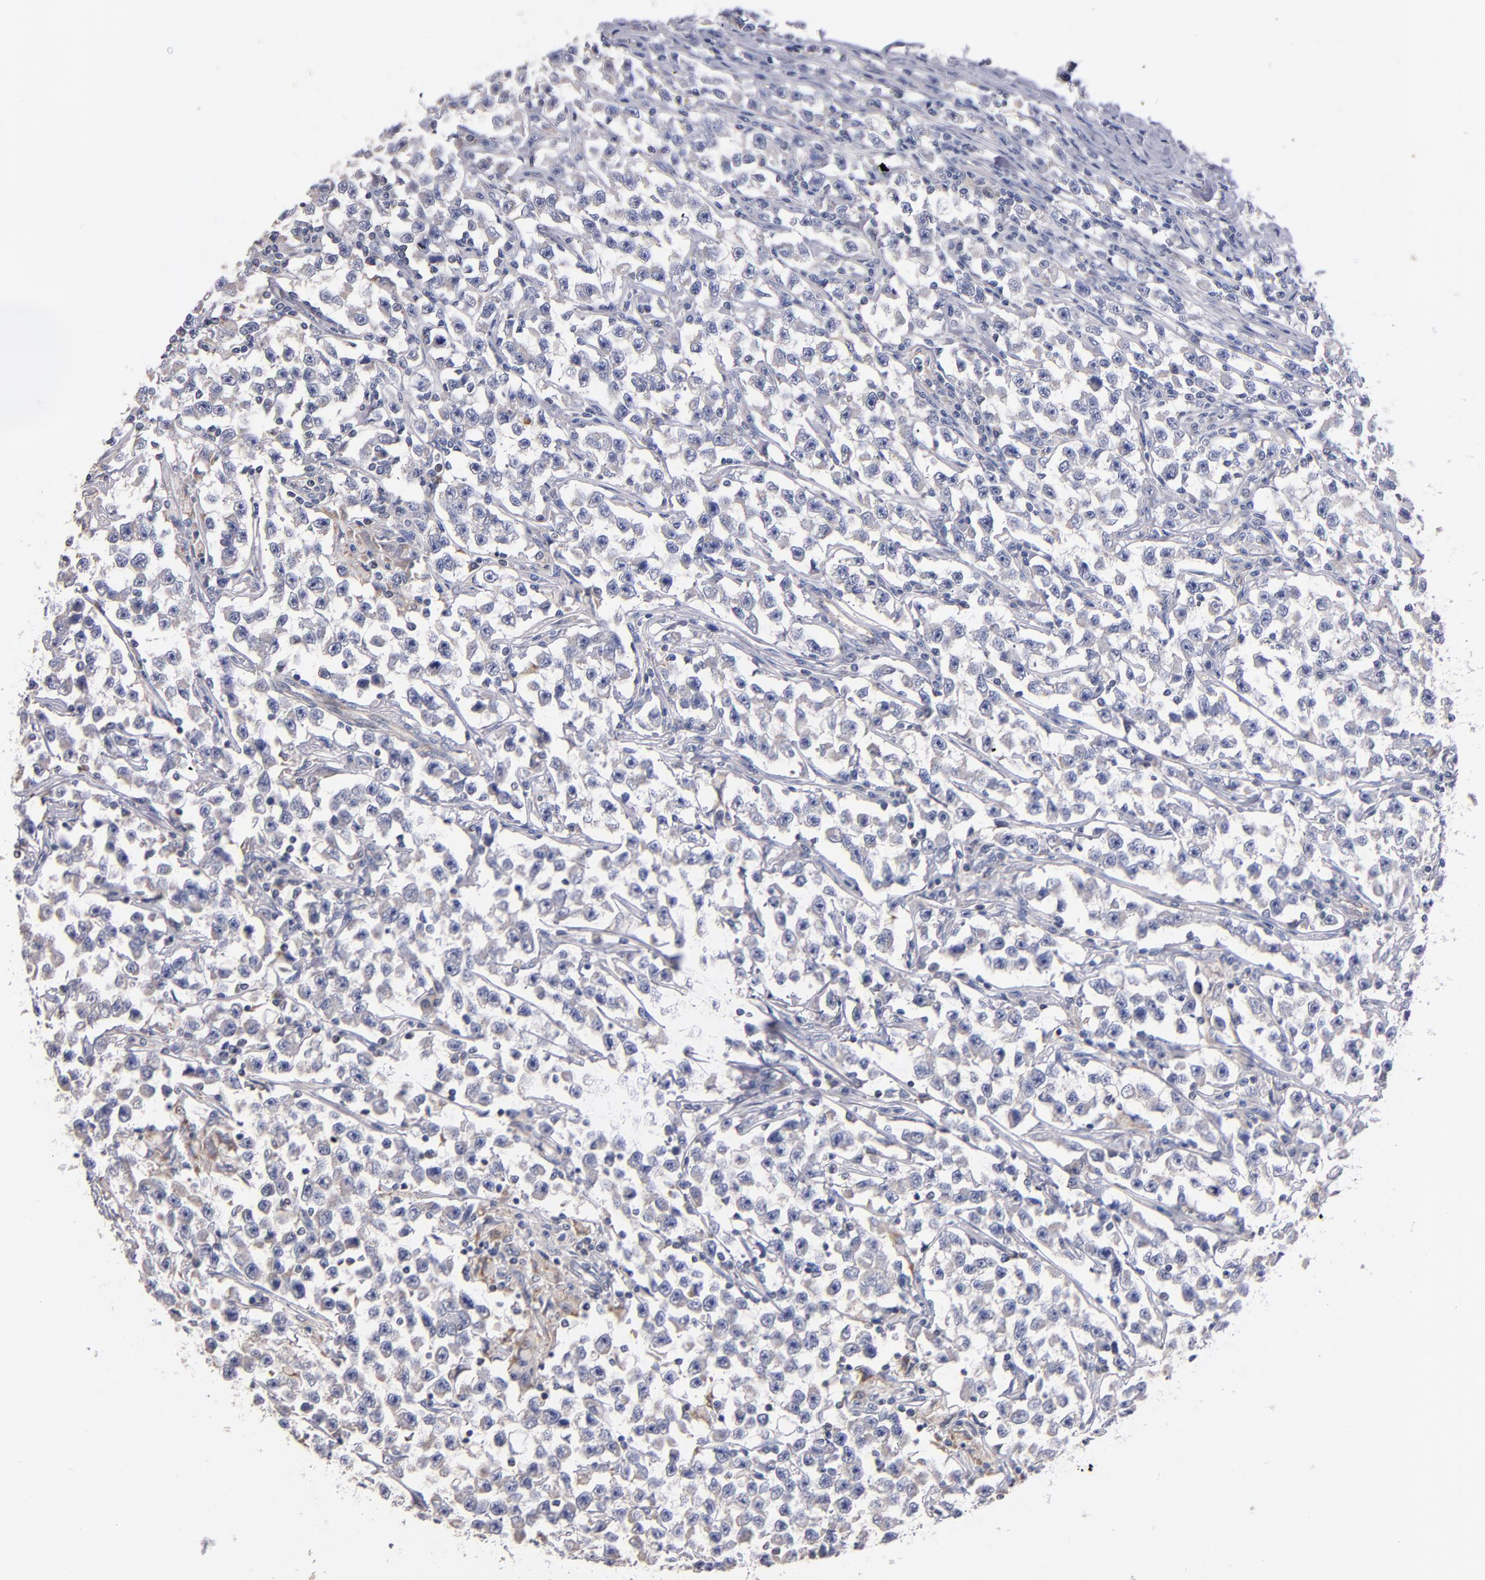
{"staining": {"intensity": "negative", "quantity": "none", "location": "none"}, "tissue": "testis cancer", "cell_type": "Tumor cells", "image_type": "cancer", "snomed": [{"axis": "morphology", "description": "Seminoma, NOS"}, {"axis": "topography", "description": "Testis"}], "caption": "An immunohistochemistry photomicrograph of seminoma (testis) is shown. There is no staining in tumor cells of seminoma (testis).", "gene": "CNTNAP2", "patient": {"sex": "male", "age": 33}}